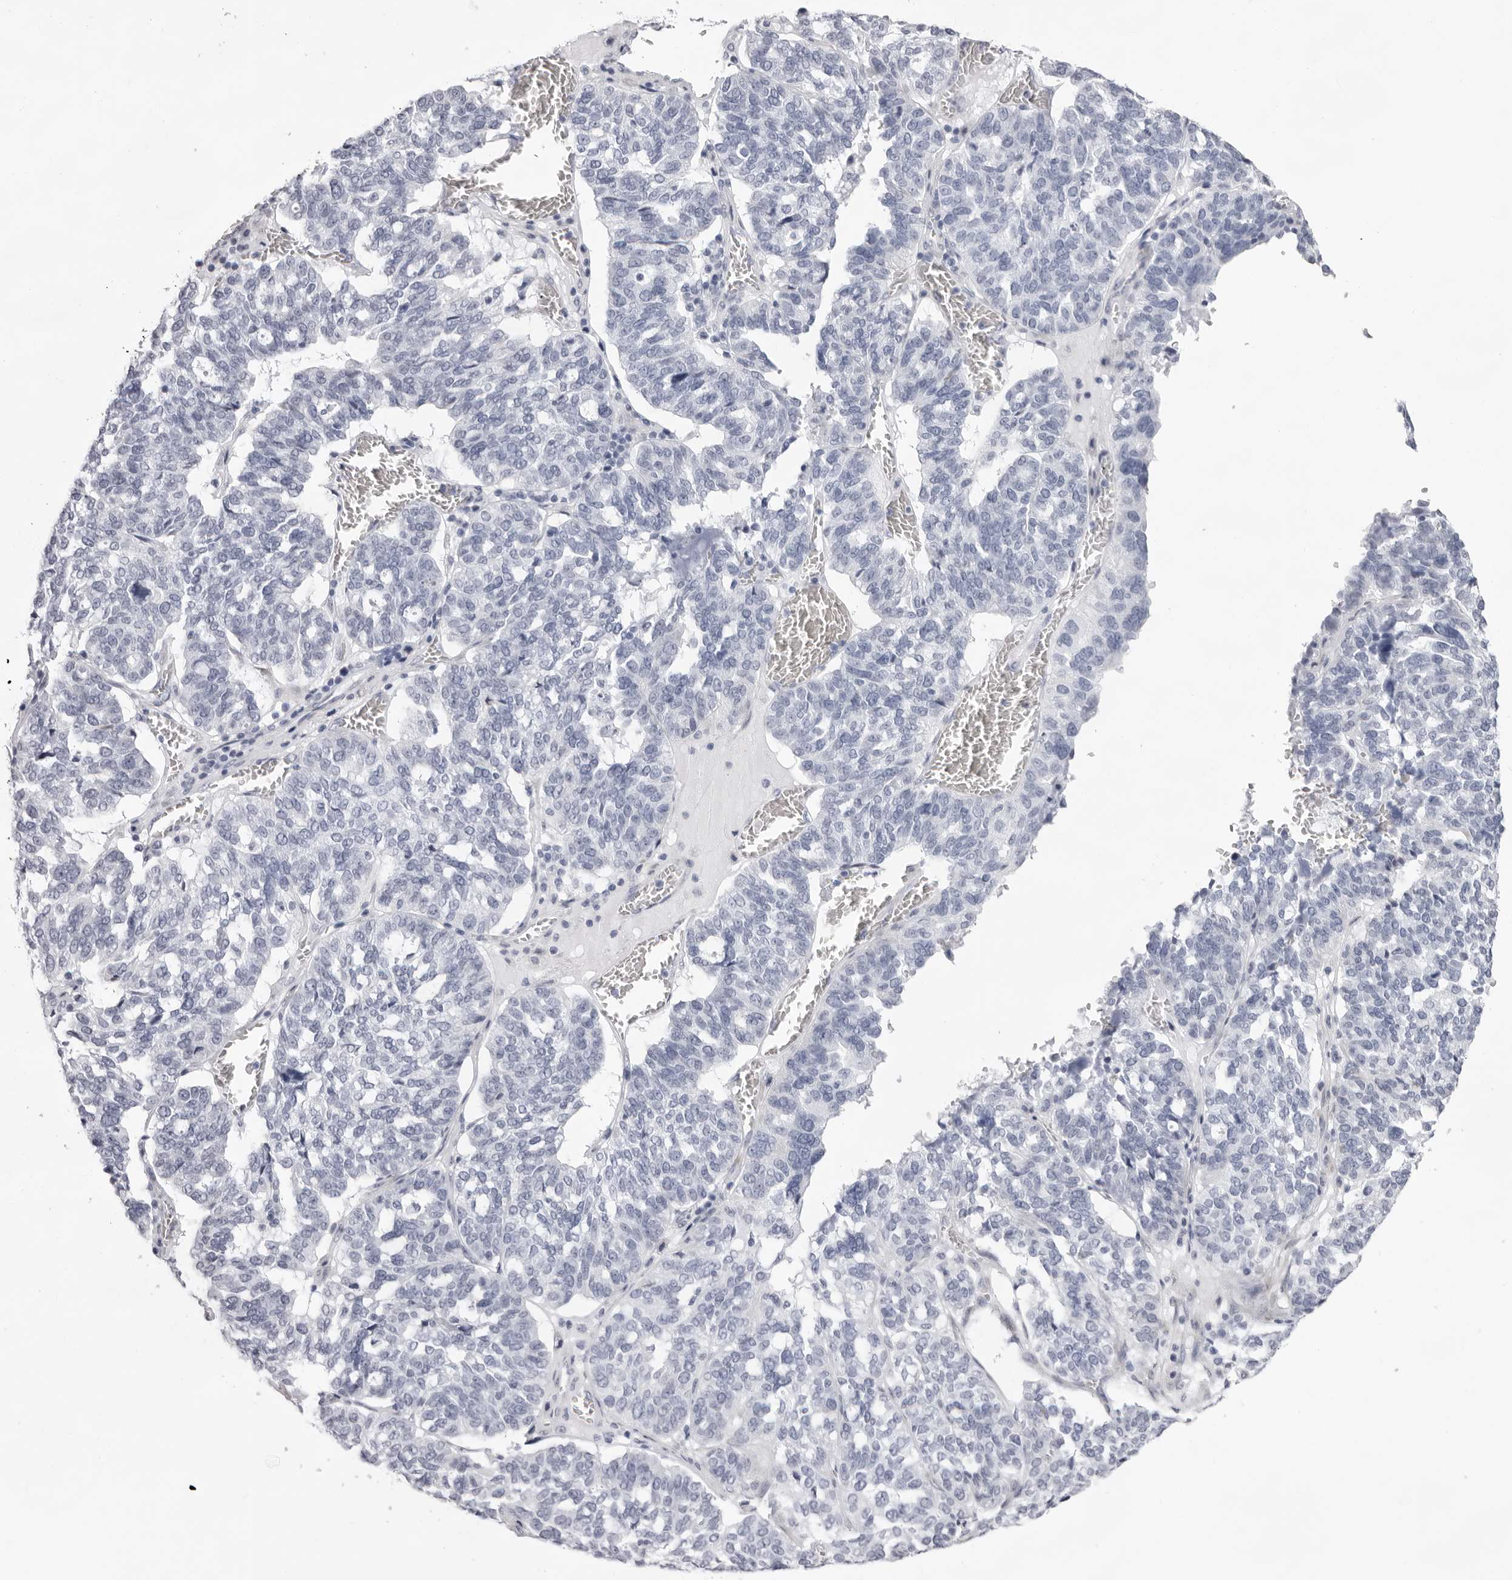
{"staining": {"intensity": "negative", "quantity": "none", "location": "none"}, "tissue": "ovarian cancer", "cell_type": "Tumor cells", "image_type": "cancer", "snomed": [{"axis": "morphology", "description": "Cystadenocarcinoma, serous, NOS"}, {"axis": "topography", "description": "Ovary"}], "caption": "Immunohistochemical staining of human serous cystadenocarcinoma (ovarian) reveals no significant staining in tumor cells.", "gene": "SMIM2", "patient": {"sex": "female", "age": 59}}